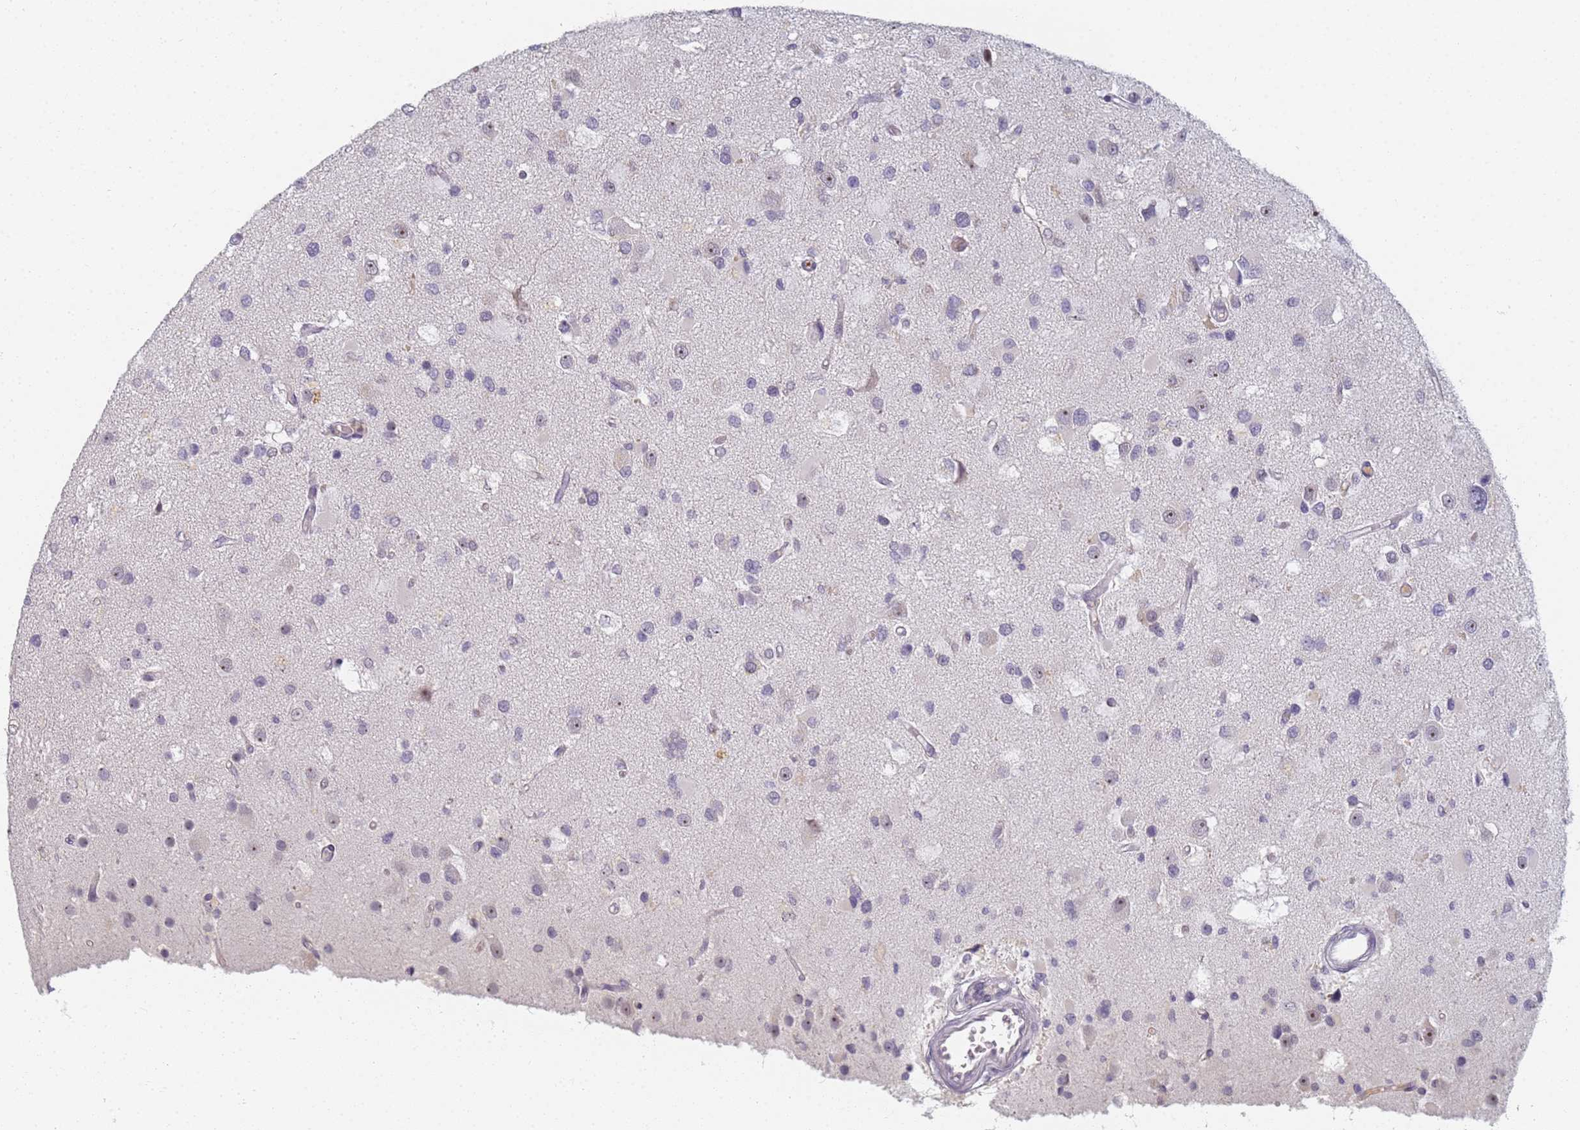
{"staining": {"intensity": "negative", "quantity": "none", "location": "none"}, "tissue": "glioma", "cell_type": "Tumor cells", "image_type": "cancer", "snomed": [{"axis": "morphology", "description": "Glioma, malignant, High grade"}, {"axis": "topography", "description": "Brain"}], "caption": "Glioma was stained to show a protein in brown. There is no significant expression in tumor cells. (DAB (3,3'-diaminobenzidine) immunohistochemistry (IHC) visualized using brightfield microscopy, high magnification).", "gene": "SLC38A9", "patient": {"sex": "male", "age": 53}}